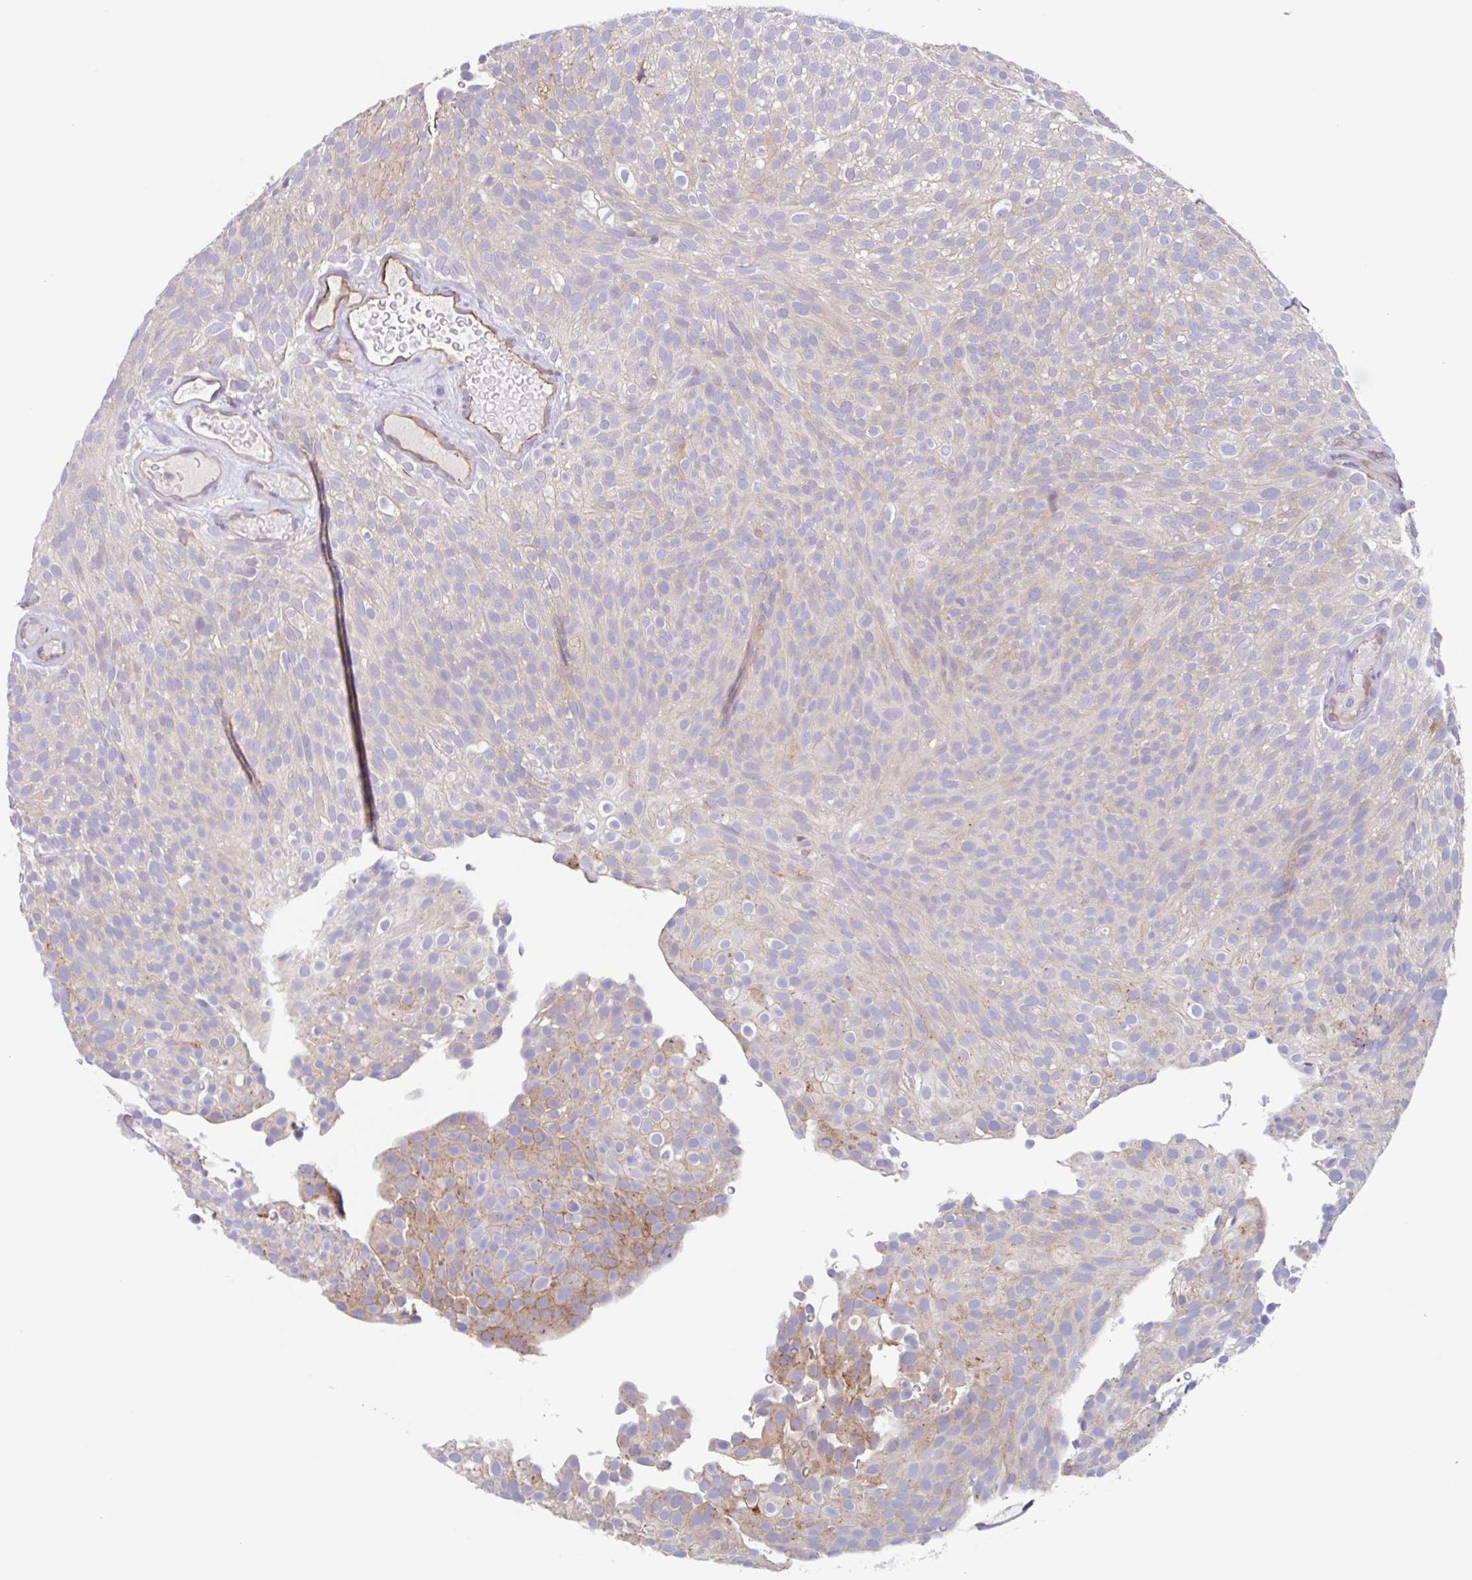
{"staining": {"intensity": "weak", "quantity": "25%-75%", "location": "cytoplasmic/membranous"}, "tissue": "urothelial cancer", "cell_type": "Tumor cells", "image_type": "cancer", "snomed": [{"axis": "morphology", "description": "Urothelial carcinoma, Low grade"}, {"axis": "topography", "description": "Urinary bladder"}], "caption": "Protein expression analysis of human urothelial carcinoma (low-grade) reveals weak cytoplasmic/membranous positivity in approximately 25%-75% of tumor cells.", "gene": "EHD4", "patient": {"sex": "male", "age": 78}}